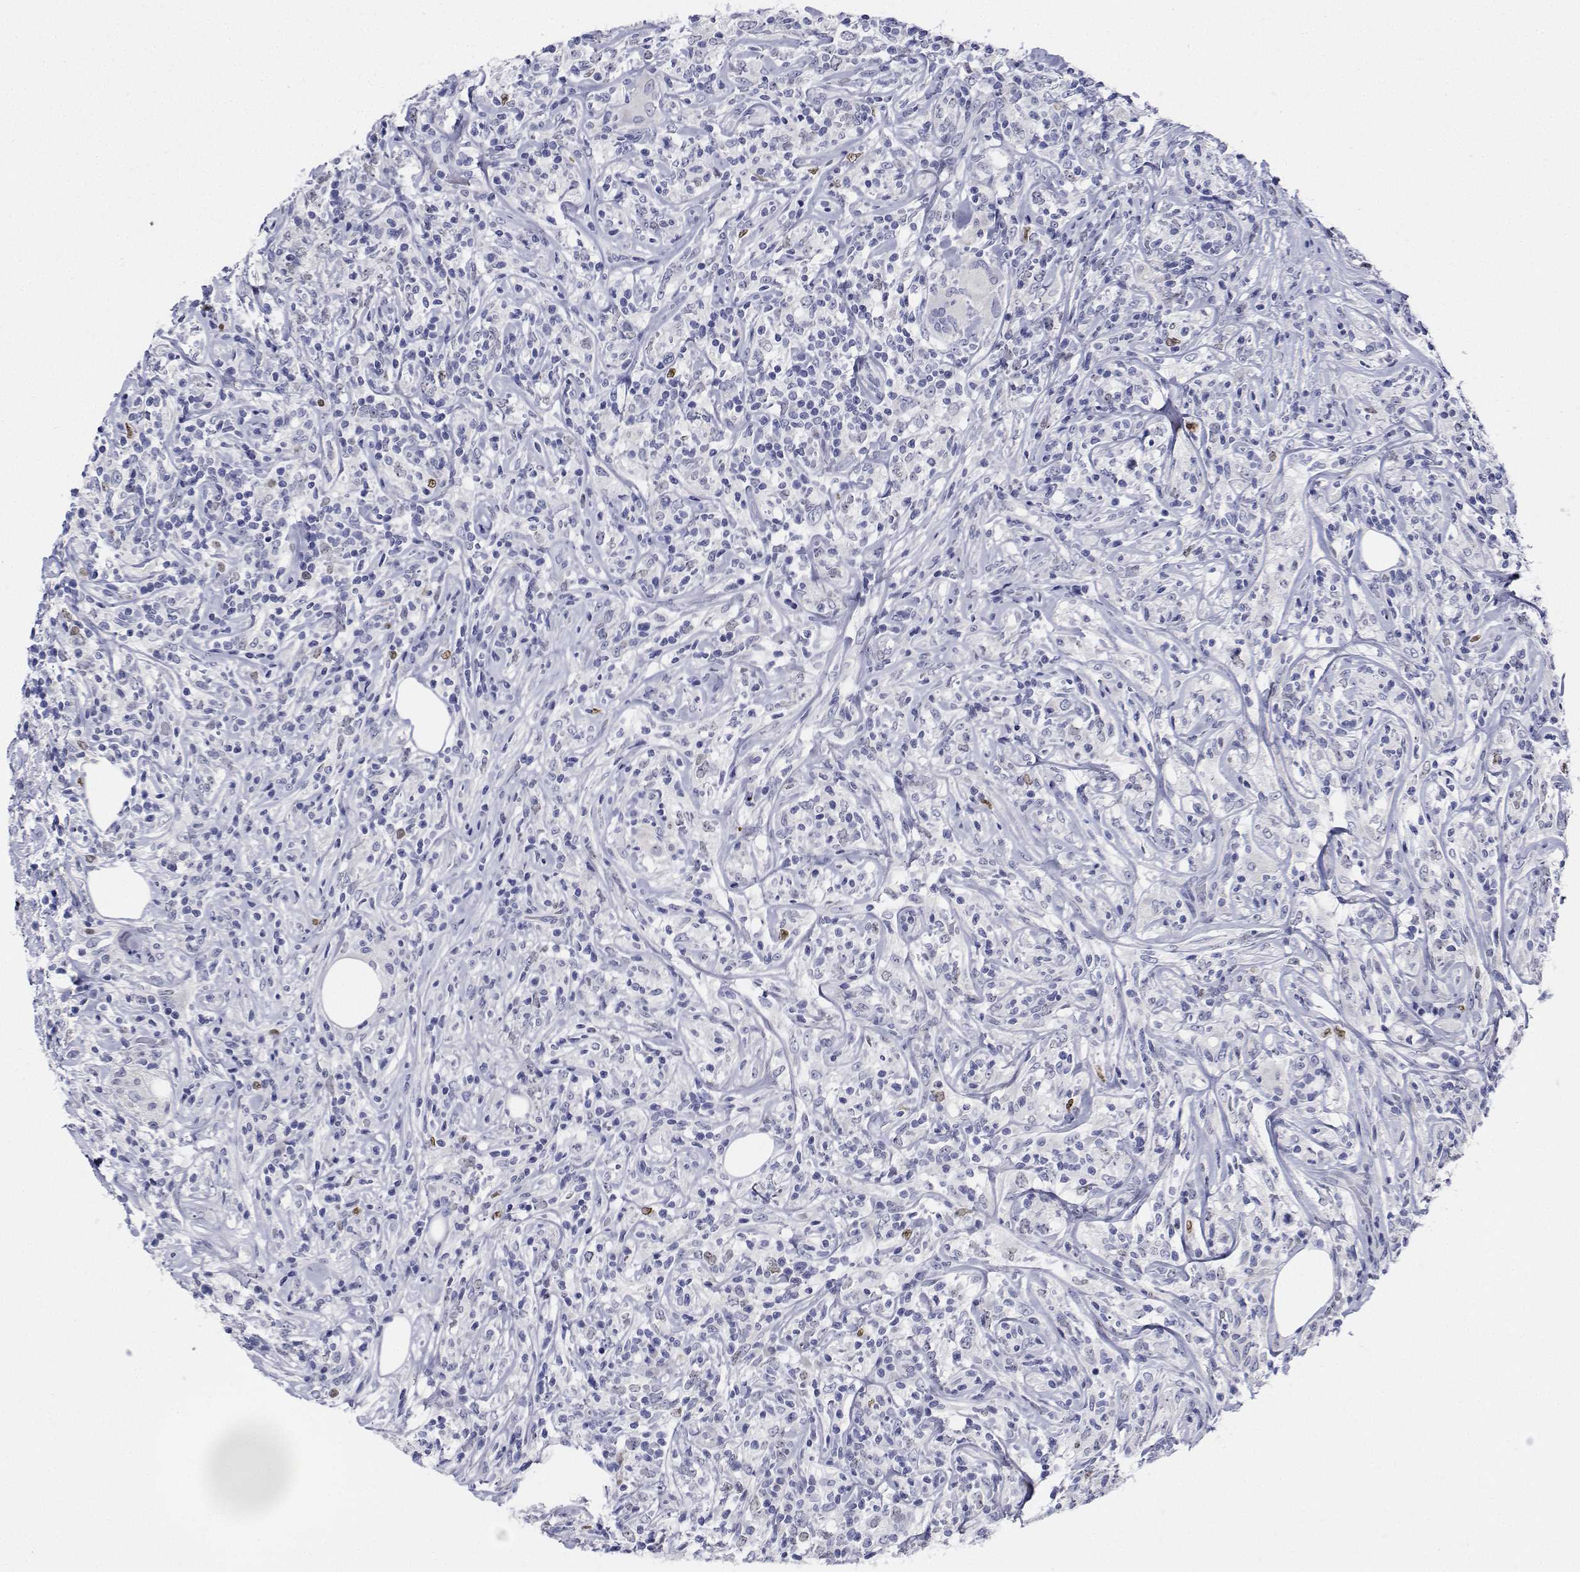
{"staining": {"intensity": "negative", "quantity": "none", "location": "none"}, "tissue": "lymphoma", "cell_type": "Tumor cells", "image_type": "cancer", "snomed": [{"axis": "morphology", "description": "Malignant lymphoma, non-Hodgkin's type, High grade"}, {"axis": "topography", "description": "Lymph node"}], "caption": "Immunohistochemistry photomicrograph of human lymphoma stained for a protein (brown), which reveals no staining in tumor cells.", "gene": "PLXNA4", "patient": {"sex": "female", "age": 84}}